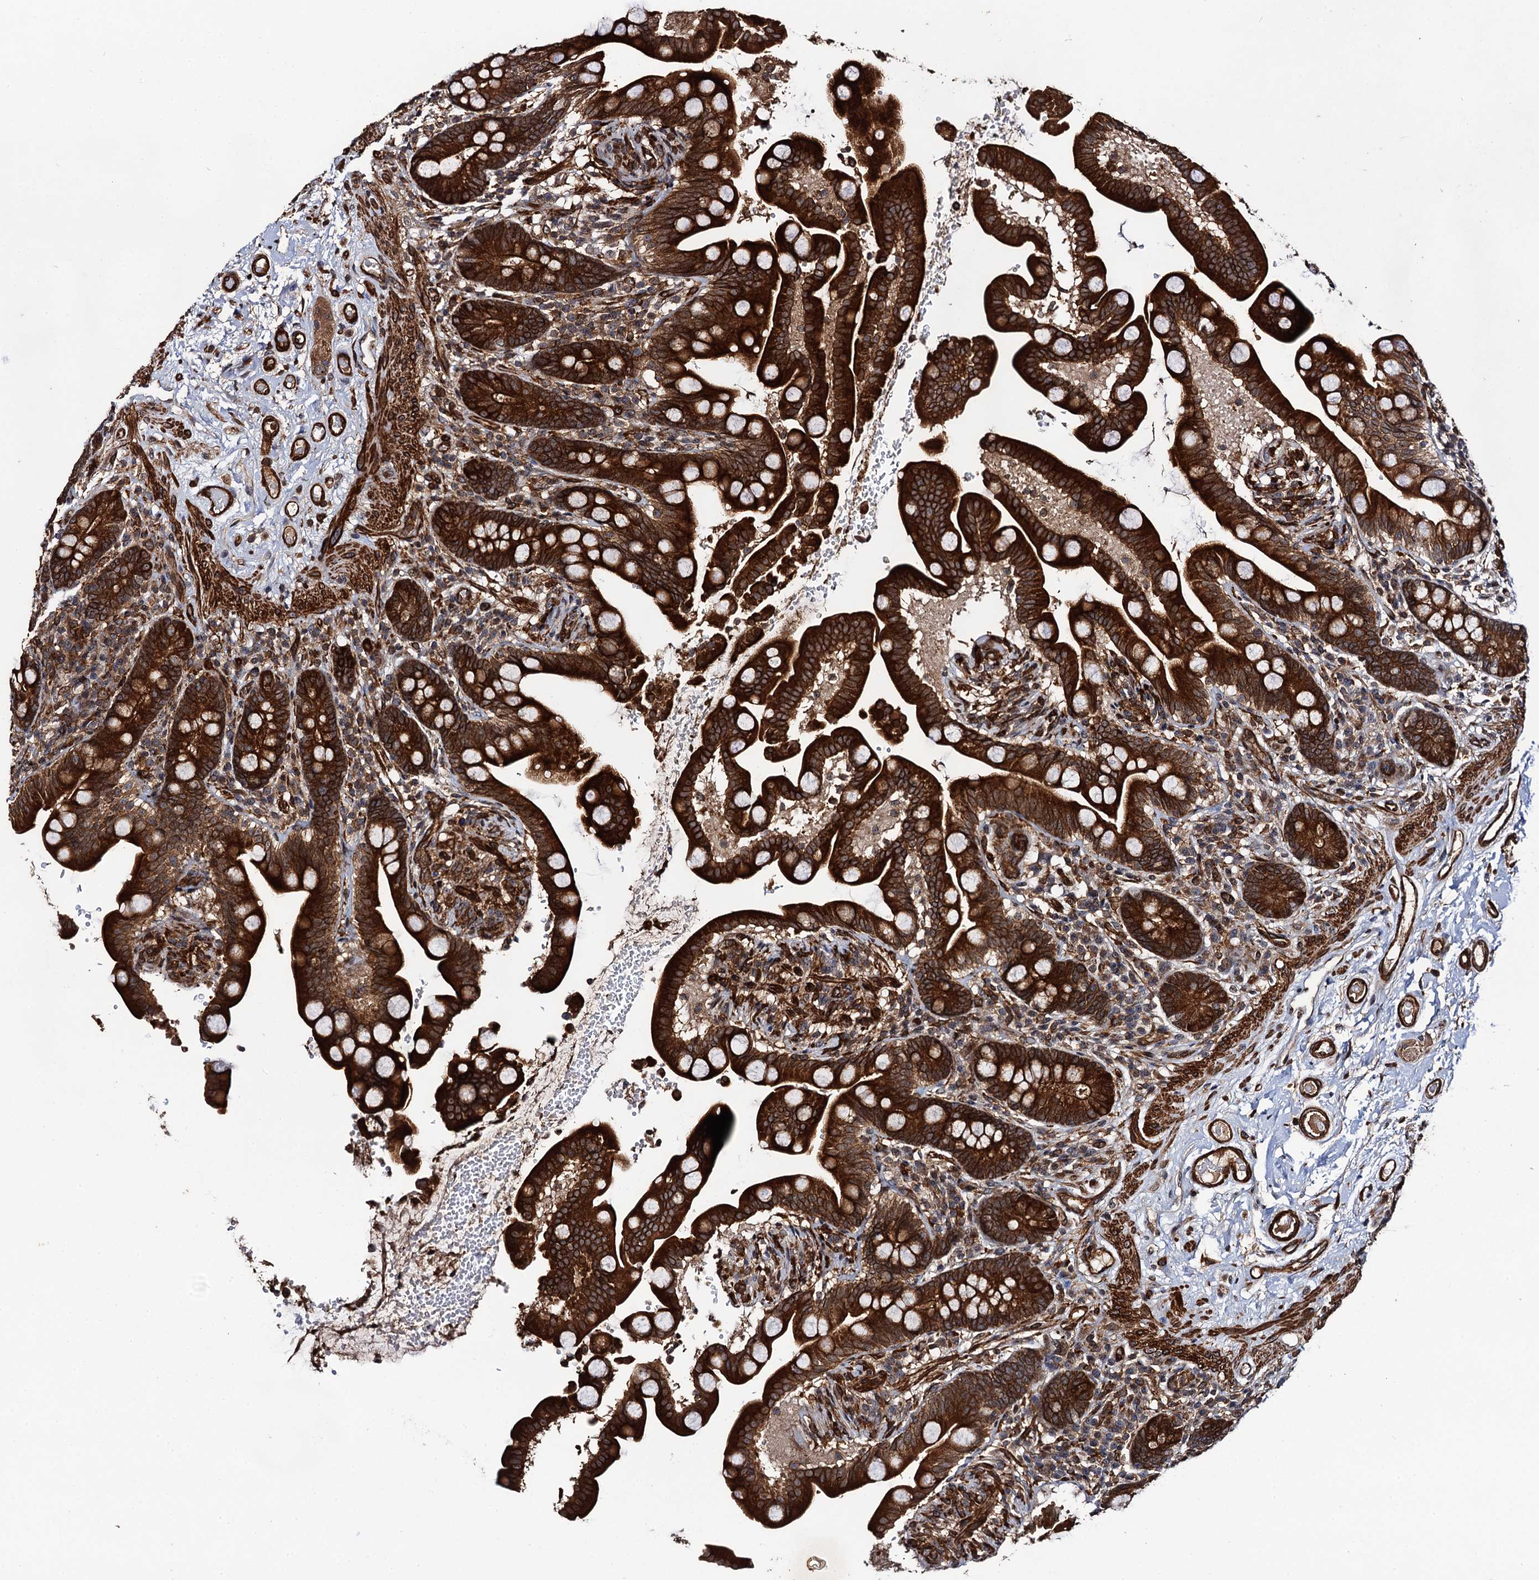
{"staining": {"intensity": "strong", "quantity": "25%-75%", "location": "cytoplasmic/membranous"}, "tissue": "colon", "cell_type": "Endothelial cells", "image_type": "normal", "snomed": [{"axis": "morphology", "description": "Normal tissue, NOS"}, {"axis": "topography", "description": "Smooth muscle"}, {"axis": "topography", "description": "Colon"}], "caption": "Colon stained with IHC shows strong cytoplasmic/membranous expression in approximately 25%-75% of endothelial cells. (Brightfield microscopy of DAB IHC at high magnification).", "gene": "BORA", "patient": {"sex": "male", "age": 73}}